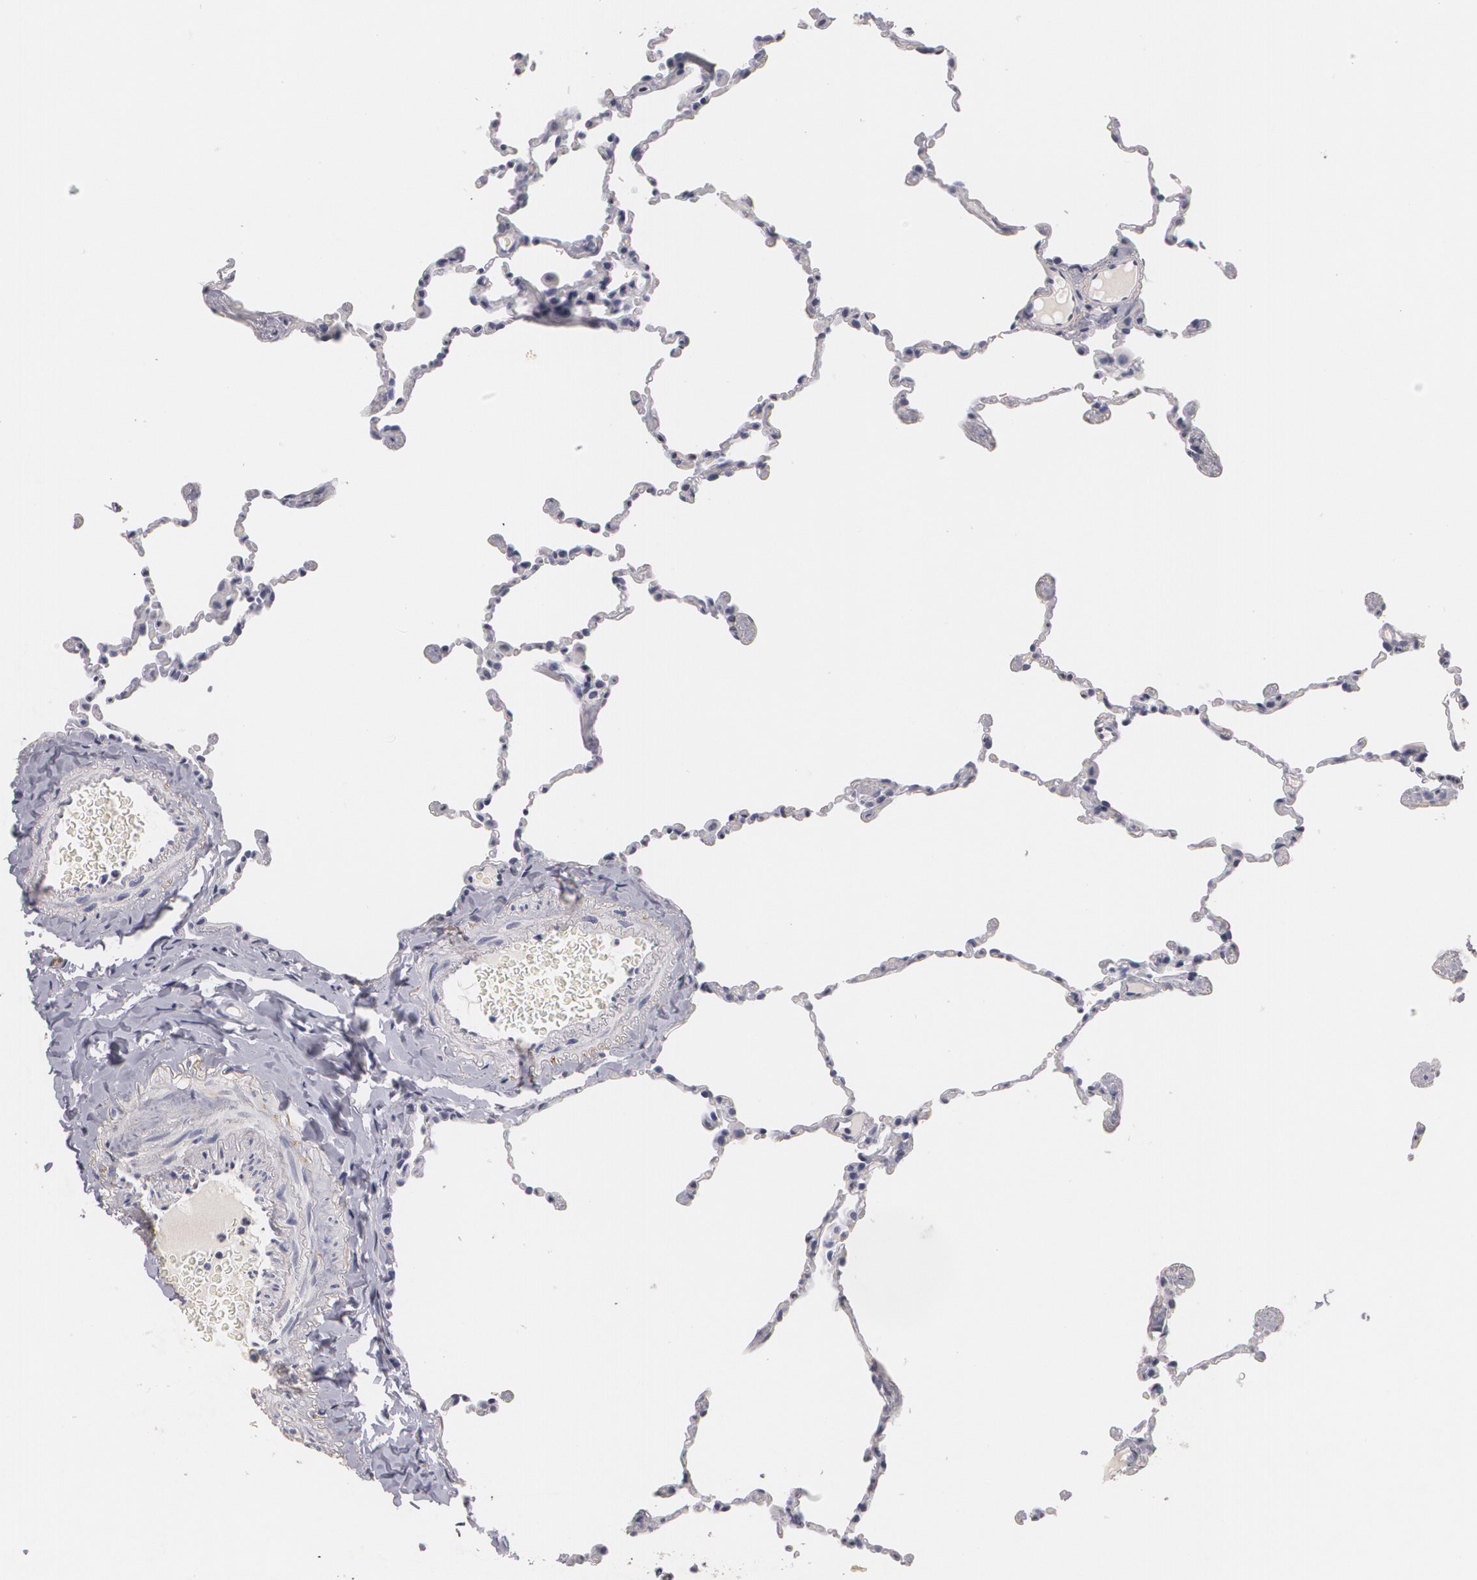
{"staining": {"intensity": "negative", "quantity": "none", "location": "none"}, "tissue": "lung", "cell_type": "Alveolar cells", "image_type": "normal", "snomed": [{"axis": "morphology", "description": "Normal tissue, NOS"}, {"axis": "topography", "description": "Lung"}], "caption": "Immunohistochemistry (IHC) image of unremarkable lung: human lung stained with DAB exhibits no significant protein staining in alveolar cells. (DAB immunohistochemistry with hematoxylin counter stain).", "gene": "NGFR", "patient": {"sex": "female", "age": 61}}